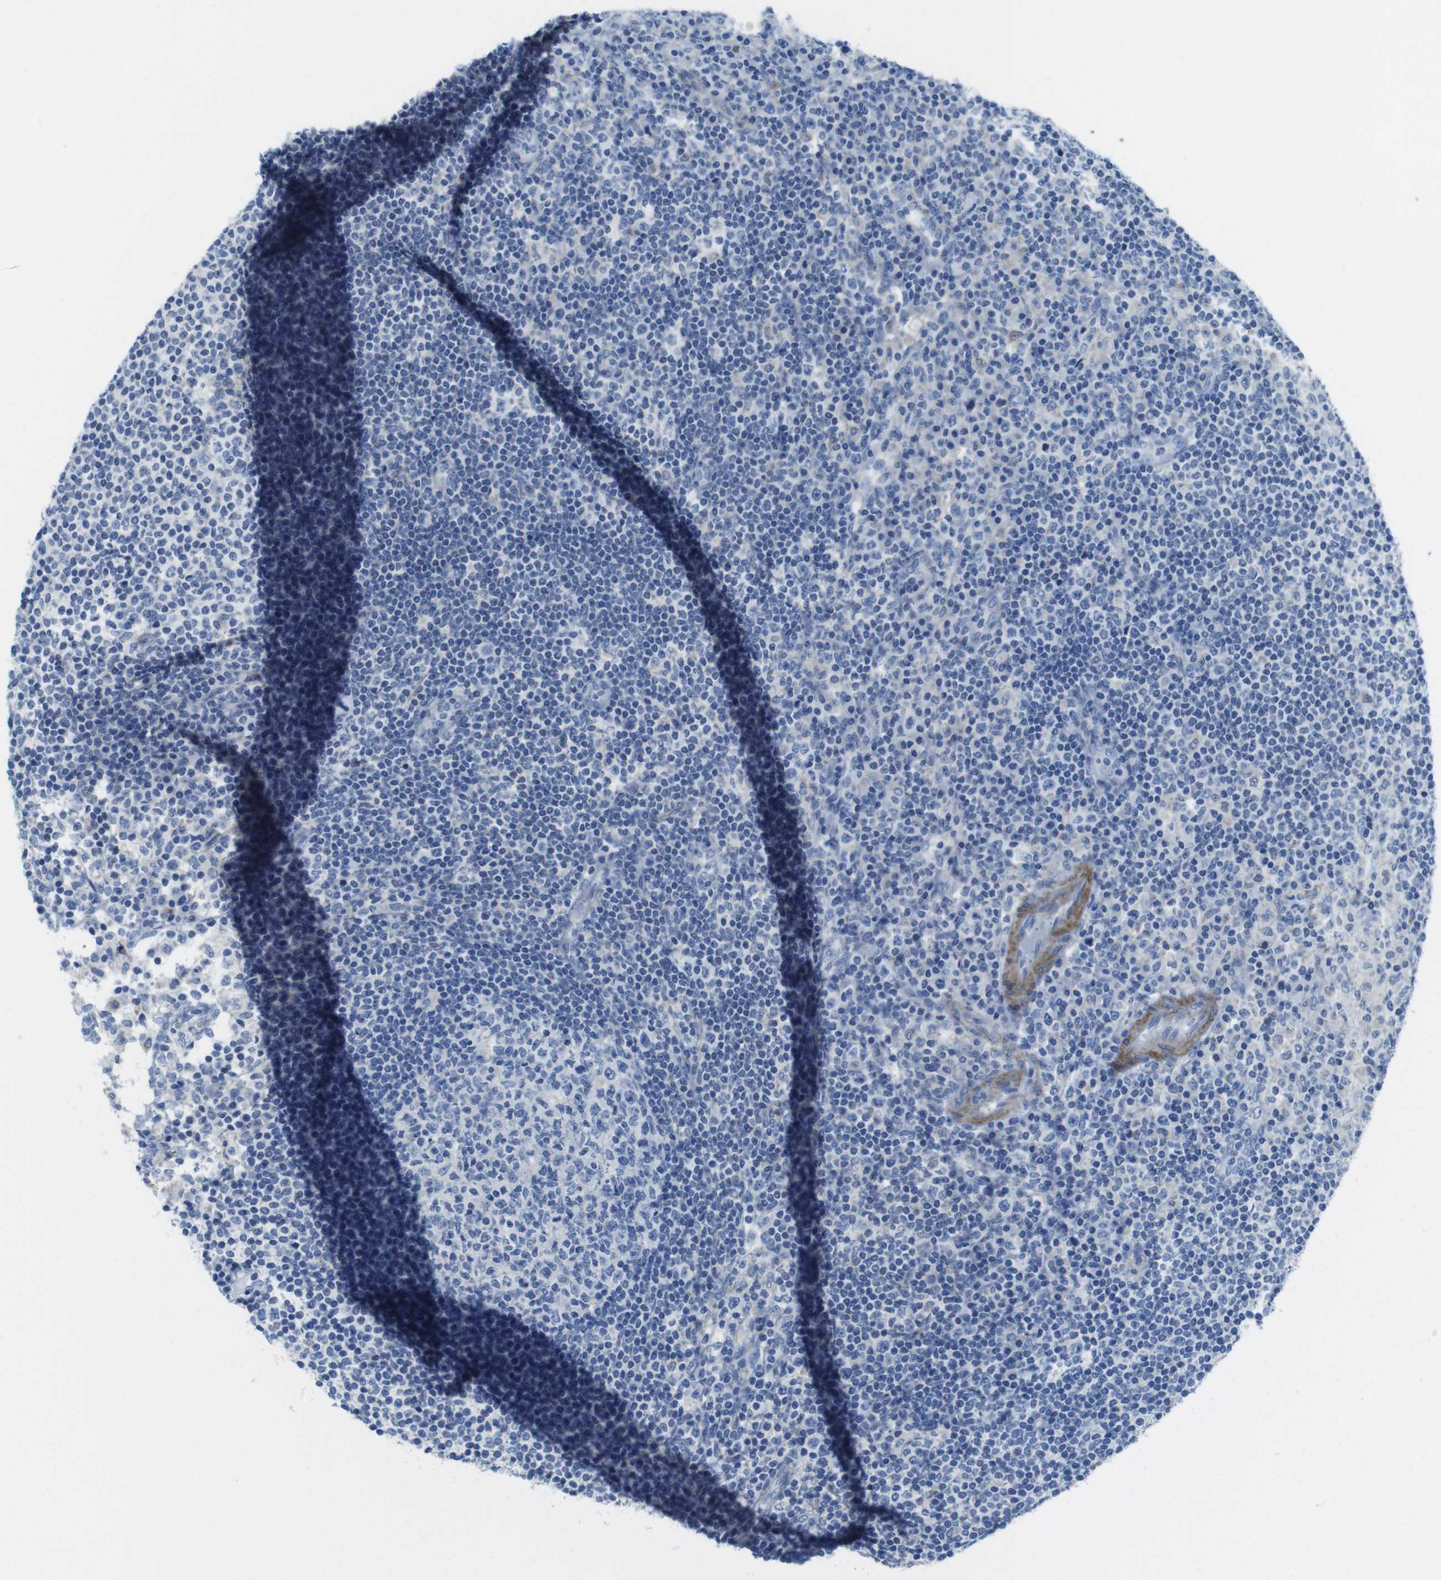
{"staining": {"intensity": "negative", "quantity": "none", "location": "none"}, "tissue": "lymph node", "cell_type": "Germinal center cells", "image_type": "normal", "snomed": [{"axis": "morphology", "description": "Normal tissue, NOS"}, {"axis": "topography", "description": "Lymph node"}], "caption": "This is an immunohistochemistry image of normal human lymph node. There is no staining in germinal center cells.", "gene": "ASIC5", "patient": {"sex": "female", "age": 53}}